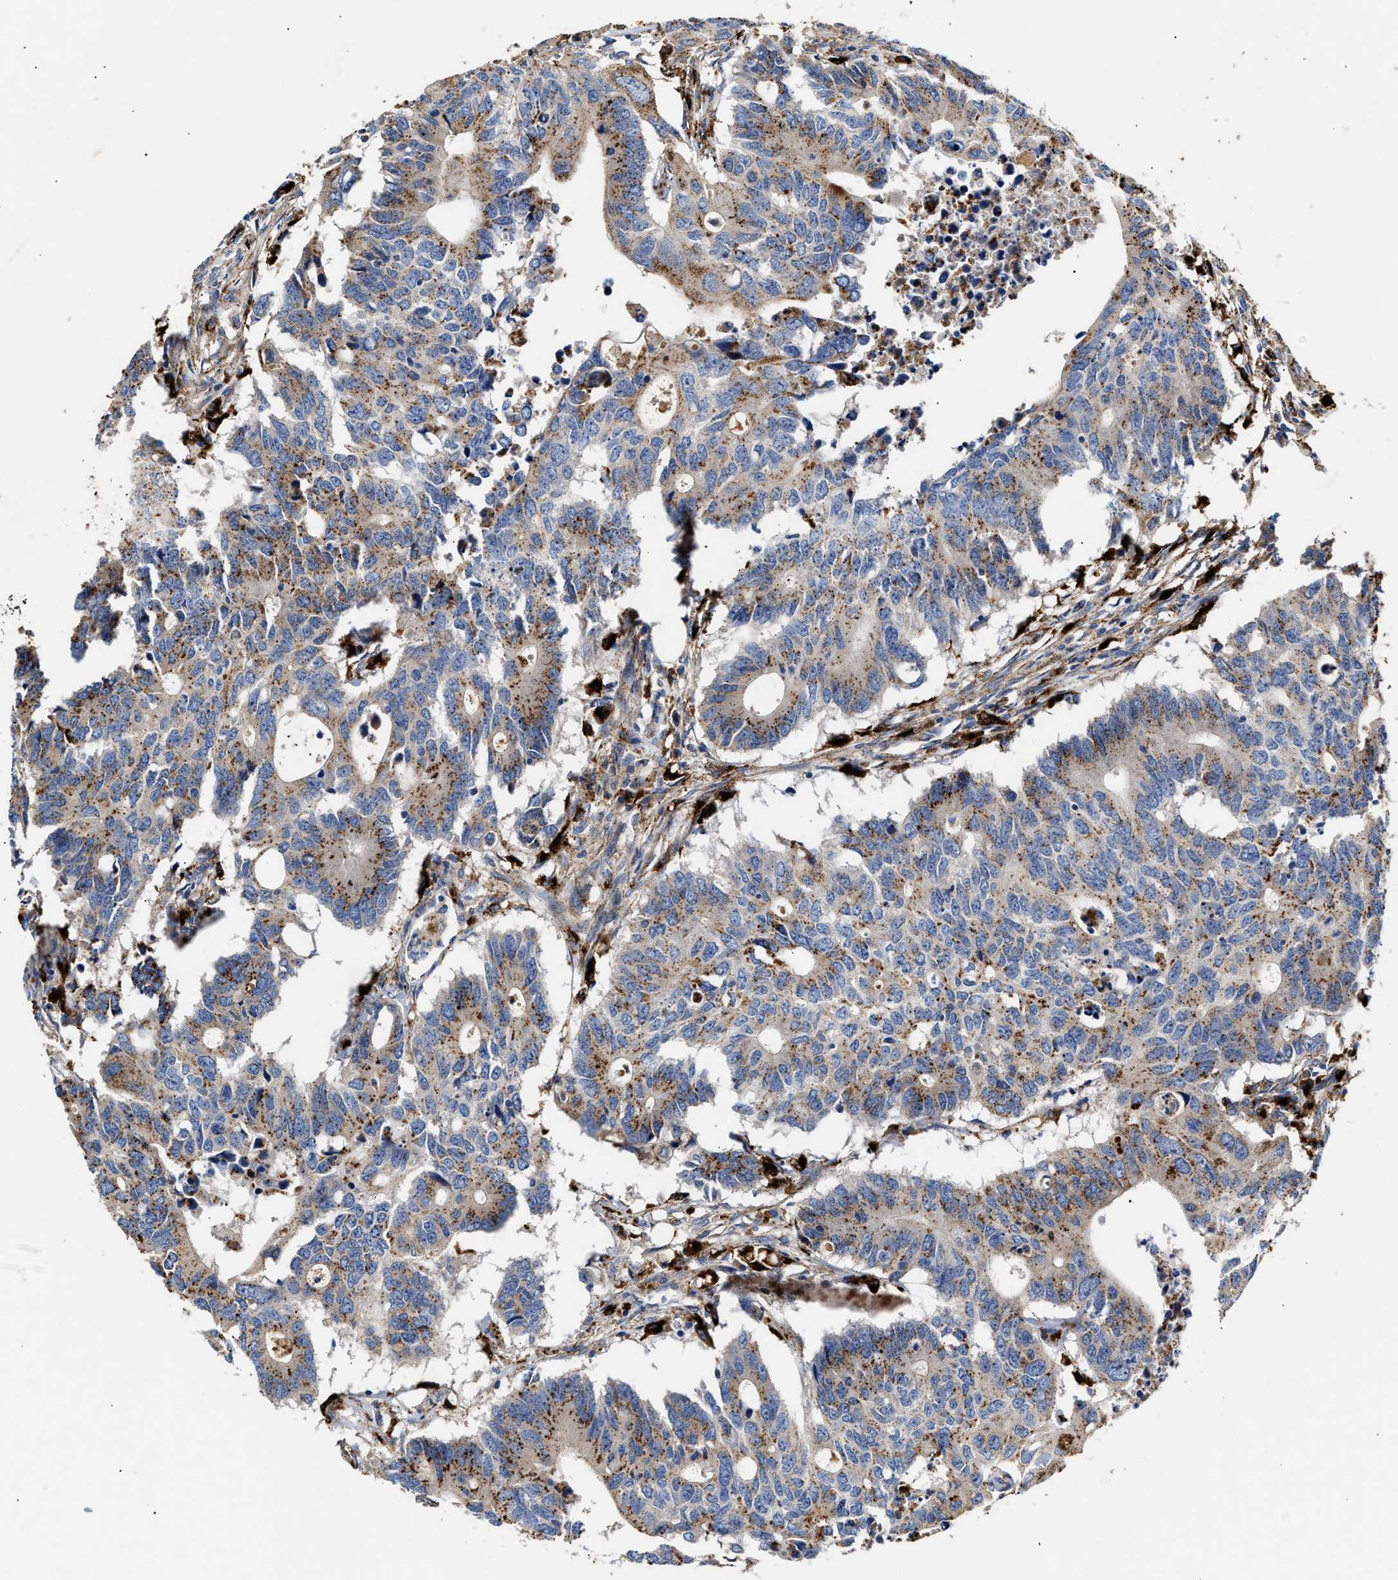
{"staining": {"intensity": "moderate", "quantity": ">75%", "location": "cytoplasmic/membranous"}, "tissue": "colorectal cancer", "cell_type": "Tumor cells", "image_type": "cancer", "snomed": [{"axis": "morphology", "description": "Adenocarcinoma, NOS"}, {"axis": "topography", "description": "Colon"}], "caption": "An image of human colorectal cancer stained for a protein exhibits moderate cytoplasmic/membranous brown staining in tumor cells.", "gene": "CCDC146", "patient": {"sex": "male", "age": 71}}